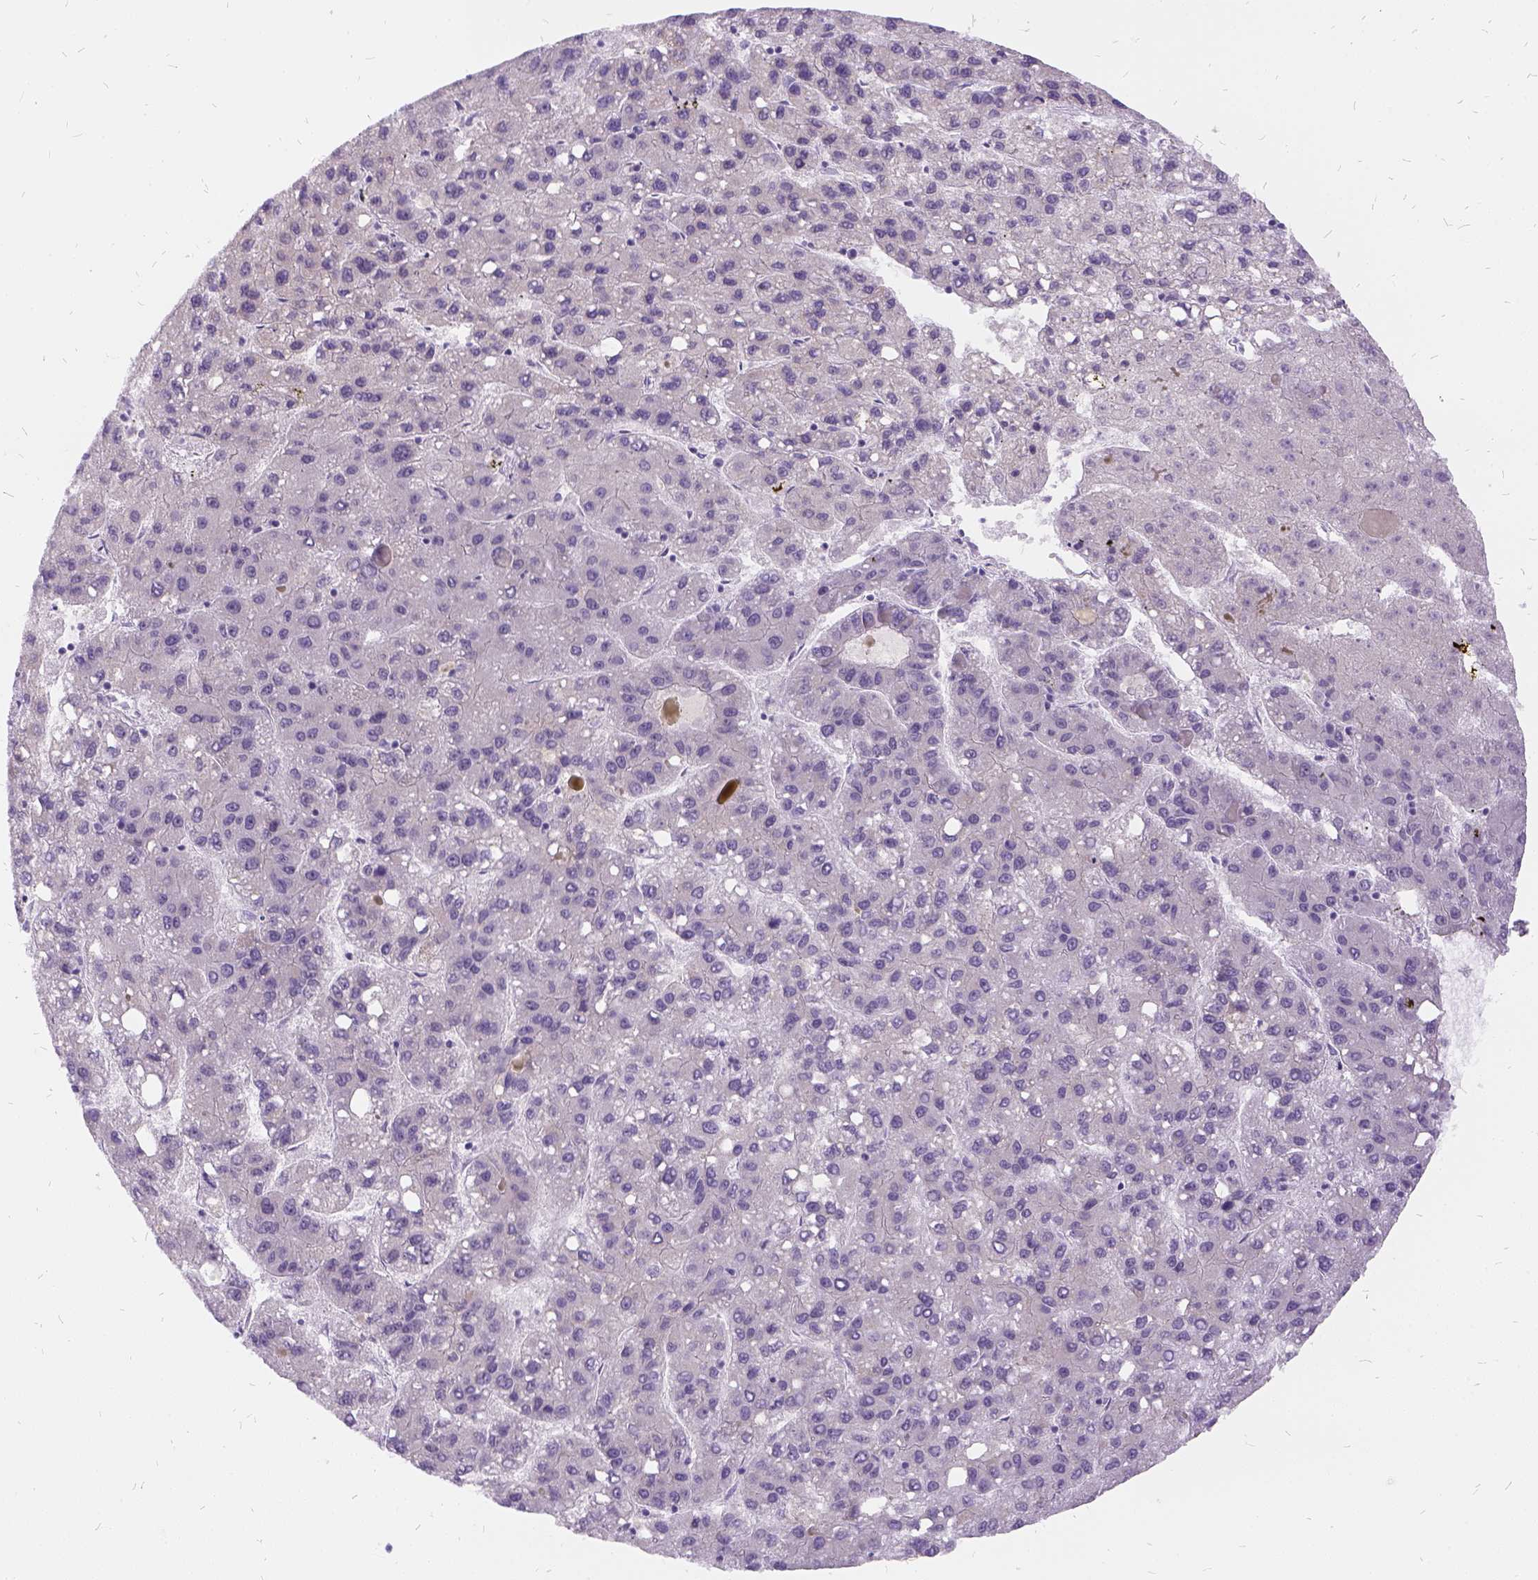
{"staining": {"intensity": "negative", "quantity": "none", "location": "none"}, "tissue": "liver cancer", "cell_type": "Tumor cells", "image_type": "cancer", "snomed": [{"axis": "morphology", "description": "Carcinoma, Hepatocellular, NOS"}, {"axis": "topography", "description": "Liver"}], "caption": "This is an immunohistochemistry image of human liver hepatocellular carcinoma. There is no staining in tumor cells.", "gene": "FDX1", "patient": {"sex": "female", "age": 82}}